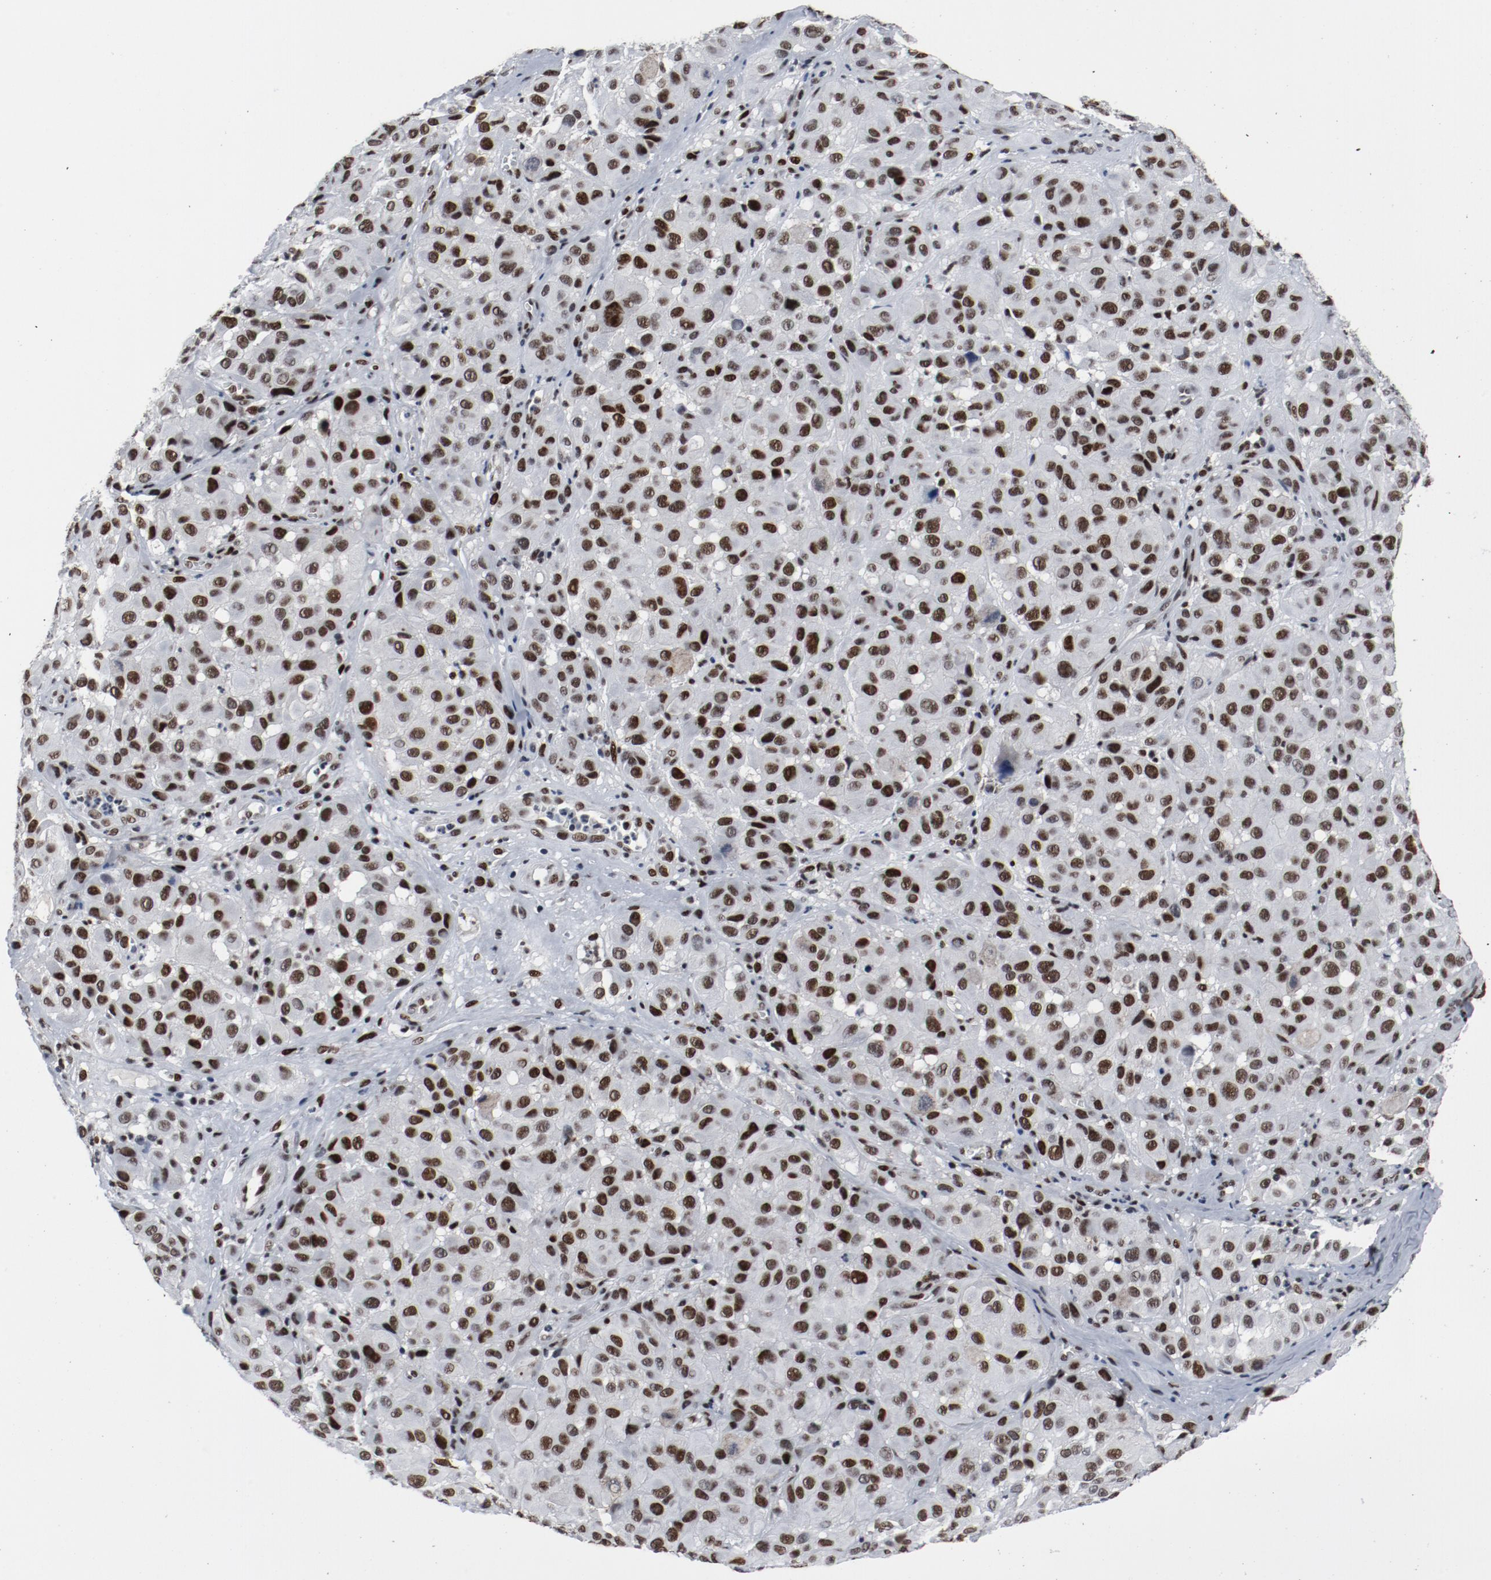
{"staining": {"intensity": "strong", "quantity": ">75%", "location": "nuclear"}, "tissue": "melanoma", "cell_type": "Tumor cells", "image_type": "cancer", "snomed": [{"axis": "morphology", "description": "Malignant melanoma, NOS"}, {"axis": "topography", "description": "Skin"}], "caption": "High-power microscopy captured an IHC photomicrograph of malignant melanoma, revealing strong nuclear expression in approximately >75% of tumor cells. (Brightfield microscopy of DAB IHC at high magnification).", "gene": "JMJD6", "patient": {"sex": "female", "age": 21}}